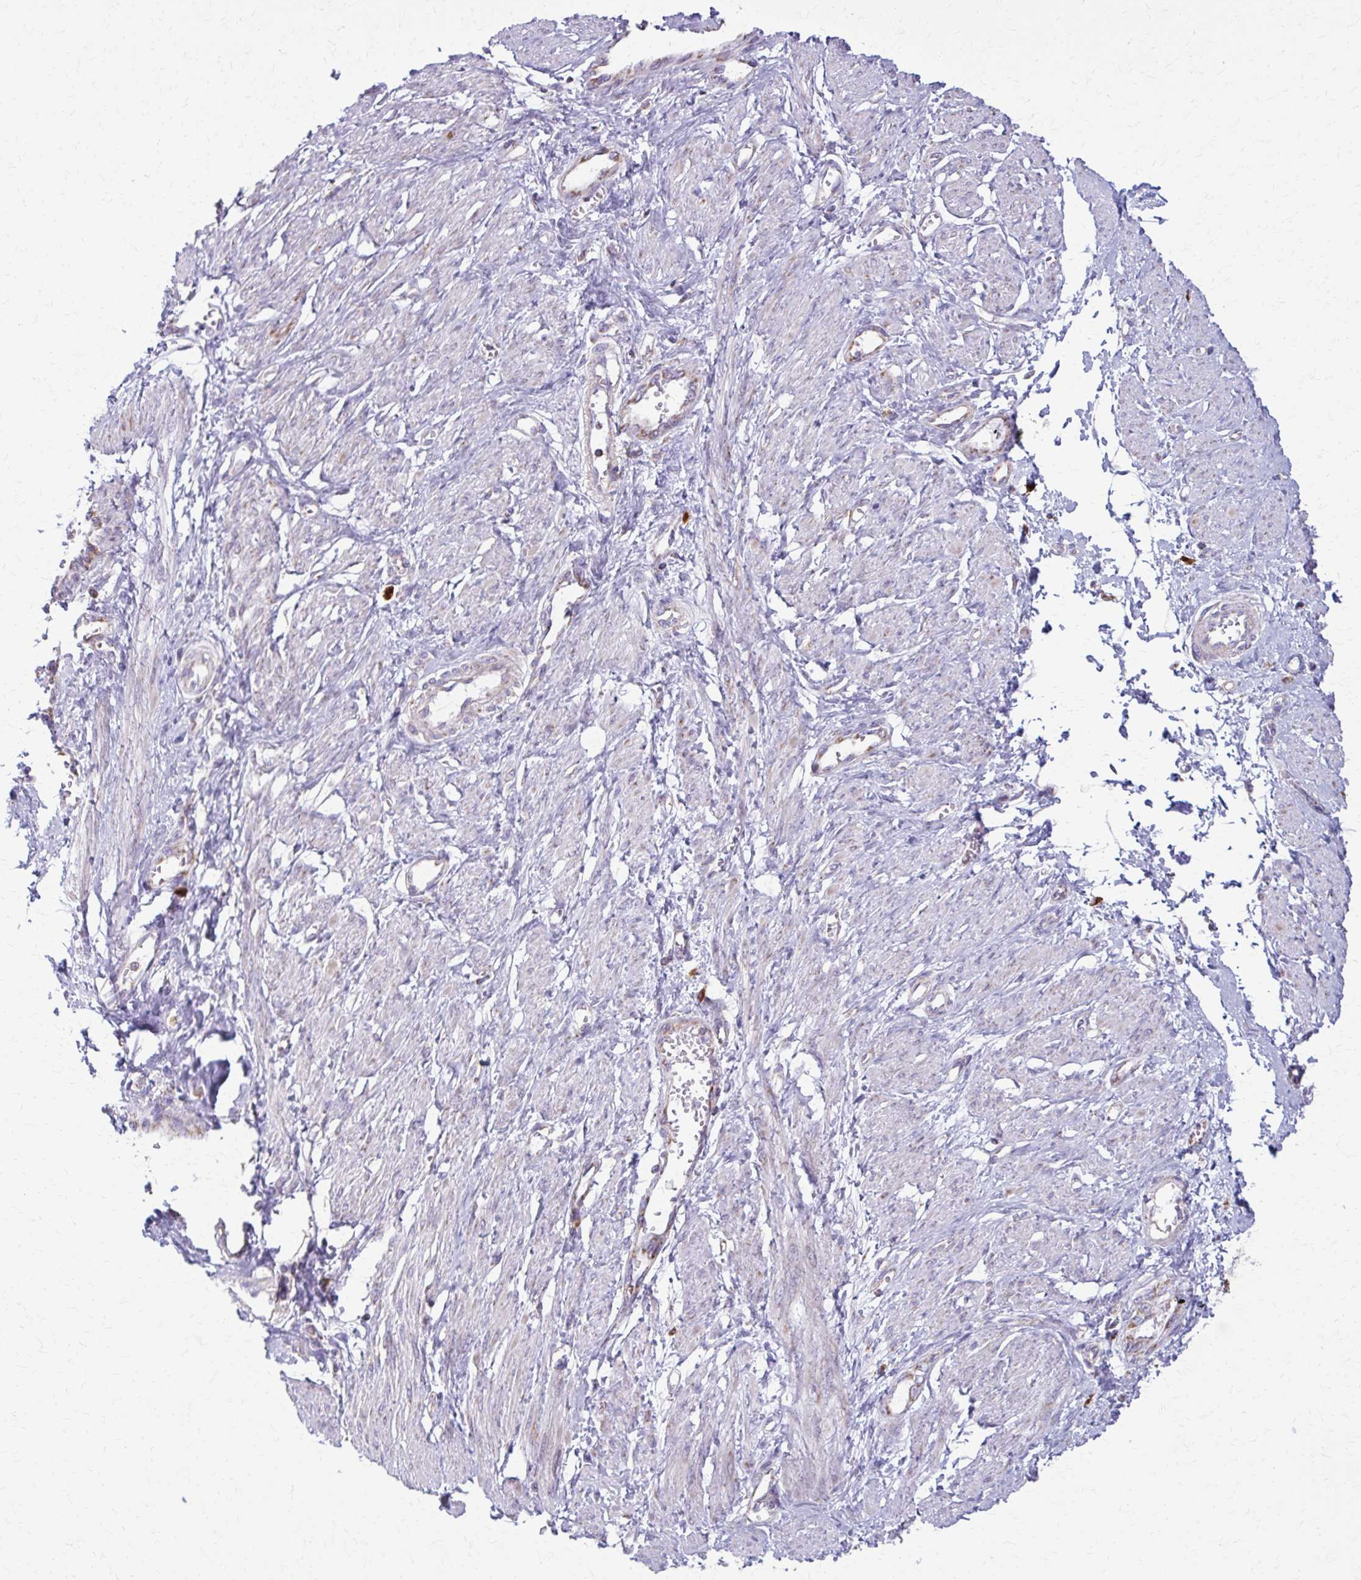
{"staining": {"intensity": "negative", "quantity": "none", "location": "none"}, "tissue": "smooth muscle", "cell_type": "Smooth muscle cells", "image_type": "normal", "snomed": [{"axis": "morphology", "description": "Normal tissue, NOS"}, {"axis": "topography", "description": "Smooth muscle"}, {"axis": "topography", "description": "Uterus"}], "caption": "DAB immunohistochemical staining of normal human smooth muscle reveals no significant expression in smooth muscle cells.", "gene": "TVP23A", "patient": {"sex": "female", "age": 39}}